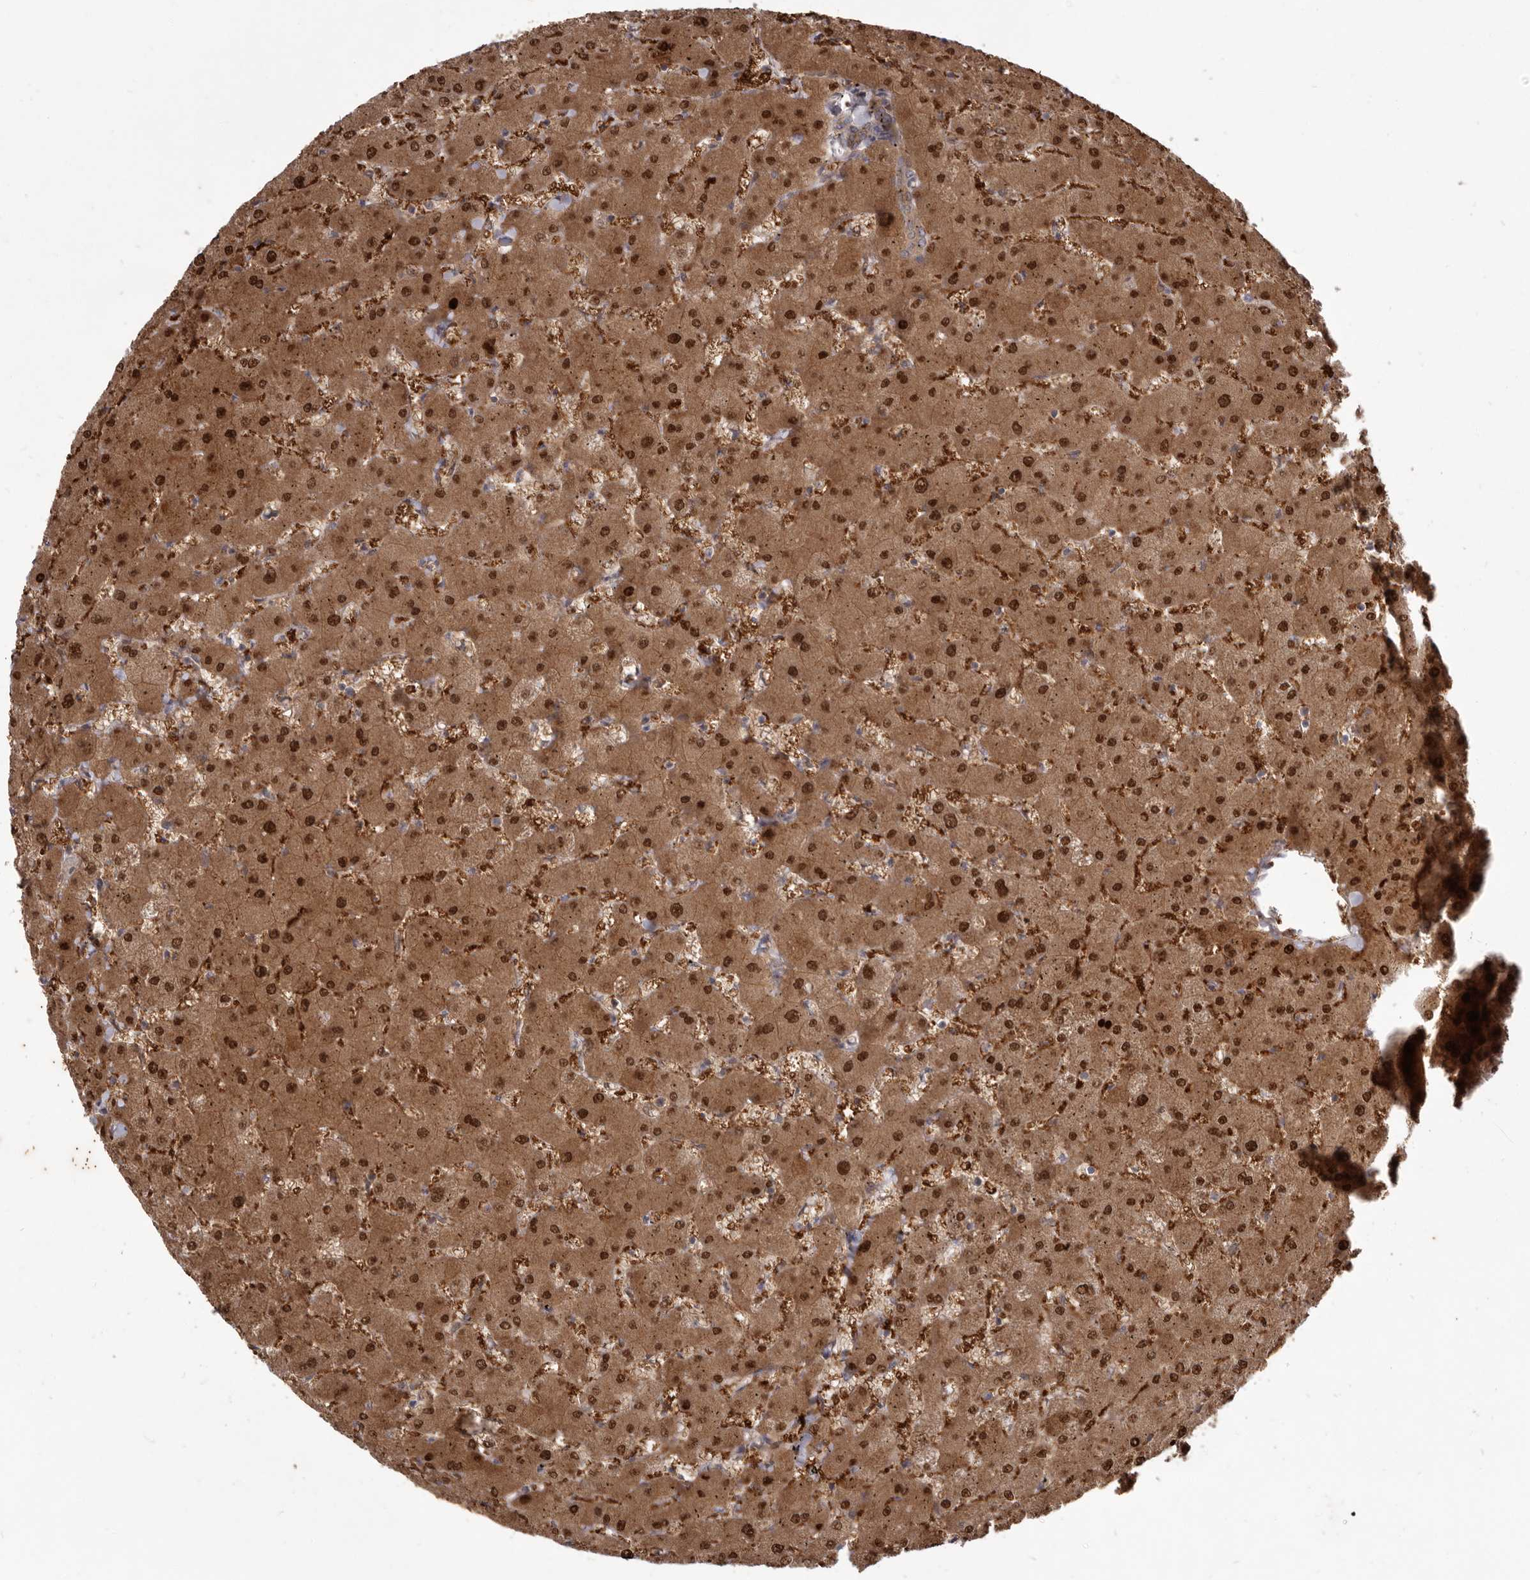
{"staining": {"intensity": "moderate", "quantity": ">75%", "location": "cytoplasmic/membranous"}, "tissue": "liver", "cell_type": "Cholangiocytes", "image_type": "normal", "snomed": [{"axis": "morphology", "description": "Normal tissue, NOS"}, {"axis": "topography", "description": "Liver"}], "caption": "A medium amount of moderate cytoplasmic/membranous staining is seen in about >75% of cholangiocytes in normal liver. The staining was performed using DAB to visualize the protein expression in brown, while the nuclei were stained in blue with hematoxylin (Magnification: 20x).", "gene": "TBC1D8B", "patient": {"sex": "female", "age": 63}}